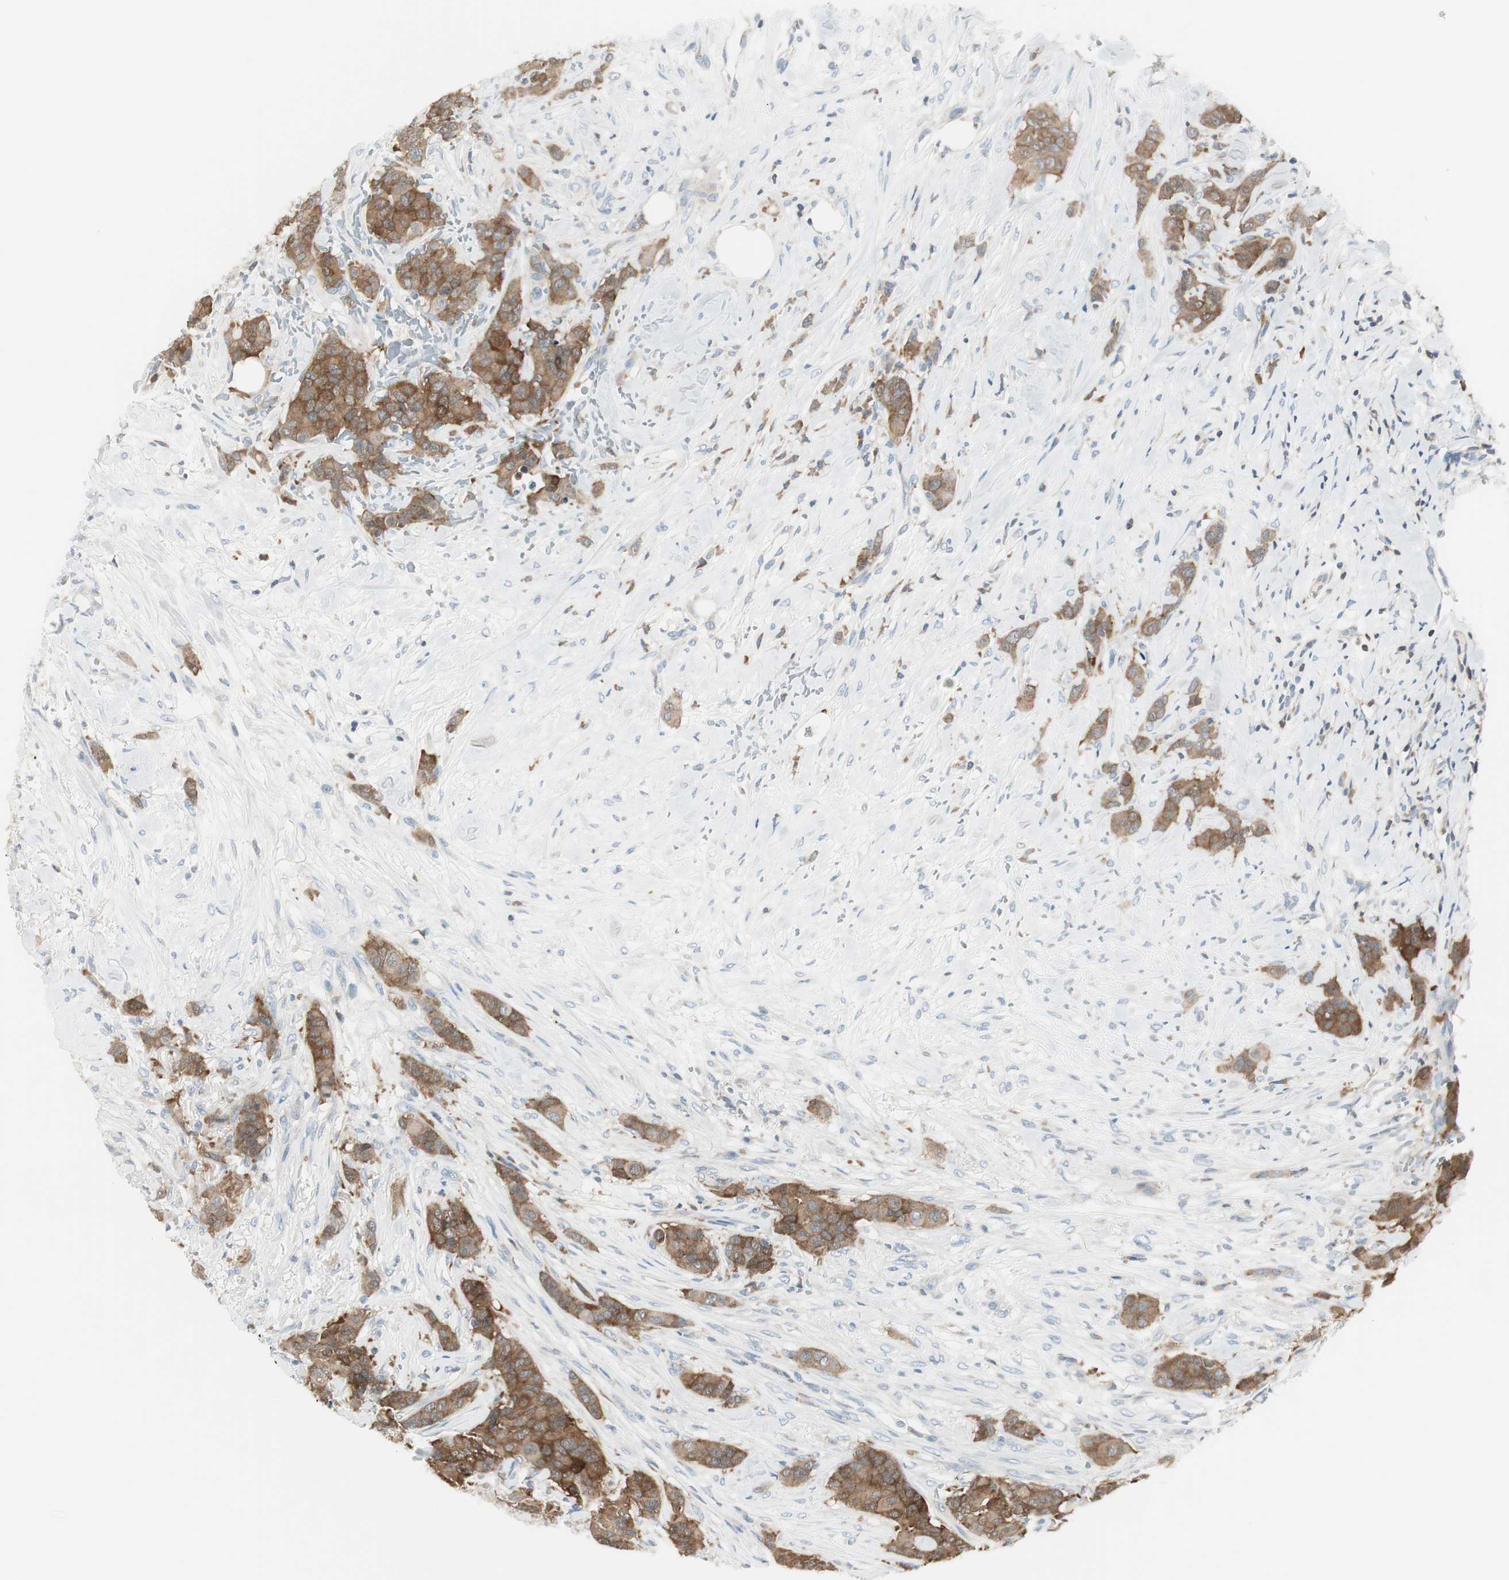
{"staining": {"intensity": "moderate", "quantity": ">75%", "location": "cytoplasmic/membranous"}, "tissue": "breast cancer", "cell_type": "Tumor cells", "image_type": "cancer", "snomed": [{"axis": "morphology", "description": "Duct carcinoma"}, {"axis": "topography", "description": "Breast"}], "caption": "A brown stain labels moderate cytoplasmic/membranous expression of a protein in human intraductal carcinoma (breast) tumor cells.", "gene": "SLC9A3R1", "patient": {"sex": "female", "age": 40}}